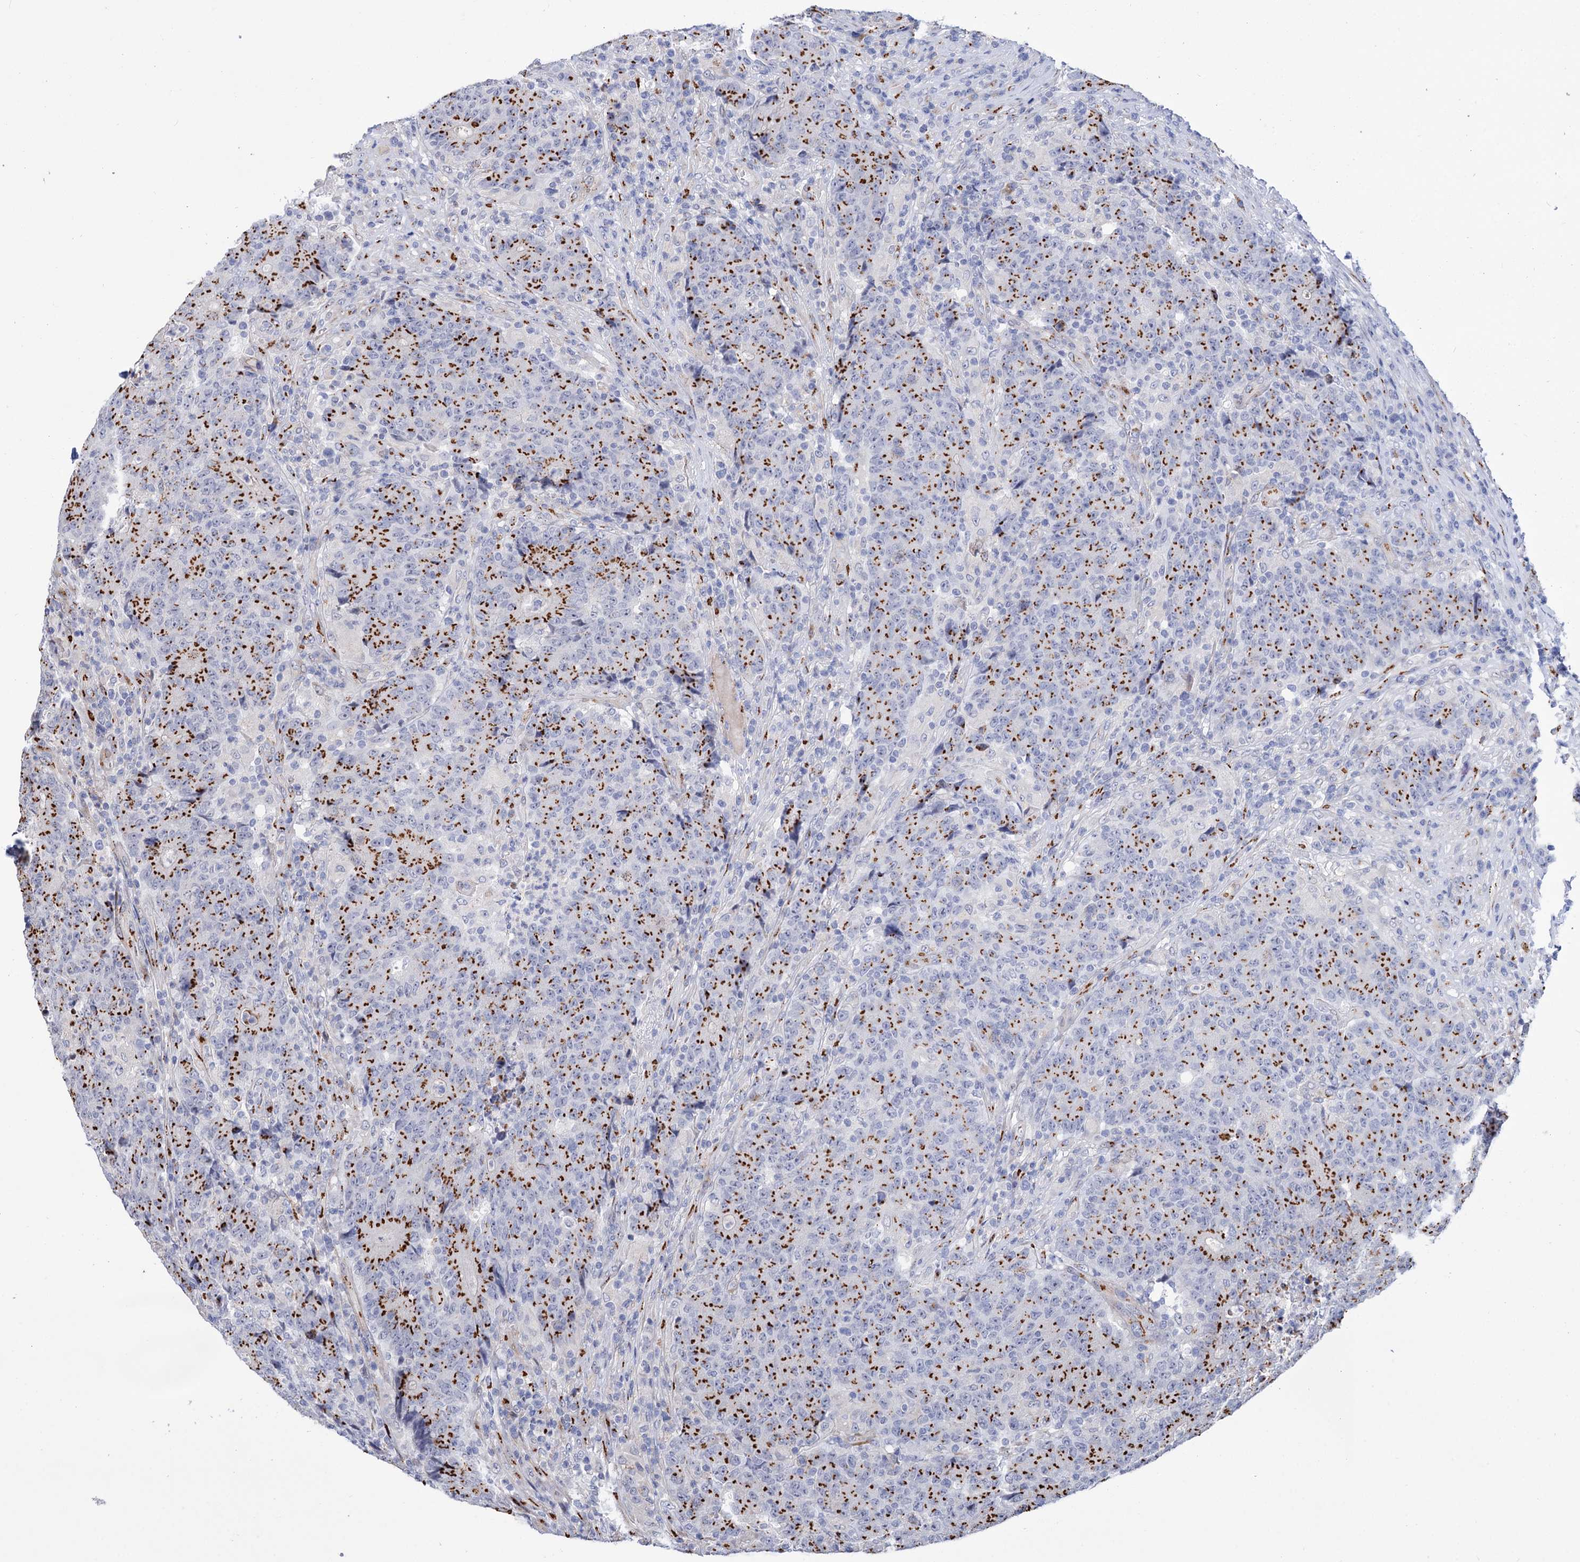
{"staining": {"intensity": "strong", "quantity": ">75%", "location": "cytoplasmic/membranous"}, "tissue": "colorectal cancer", "cell_type": "Tumor cells", "image_type": "cancer", "snomed": [{"axis": "morphology", "description": "Adenocarcinoma, NOS"}, {"axis": "topography", "description": "Colon"}], "caption": "Colorectal adenocarcinoma was stained to show a protein in brown. There is high levels of strong cytoplasmic/membranous positivity in about >75% of tumor cells.", "gene": "C11orf96", "patient": {"sex": "female", "age": 75}}